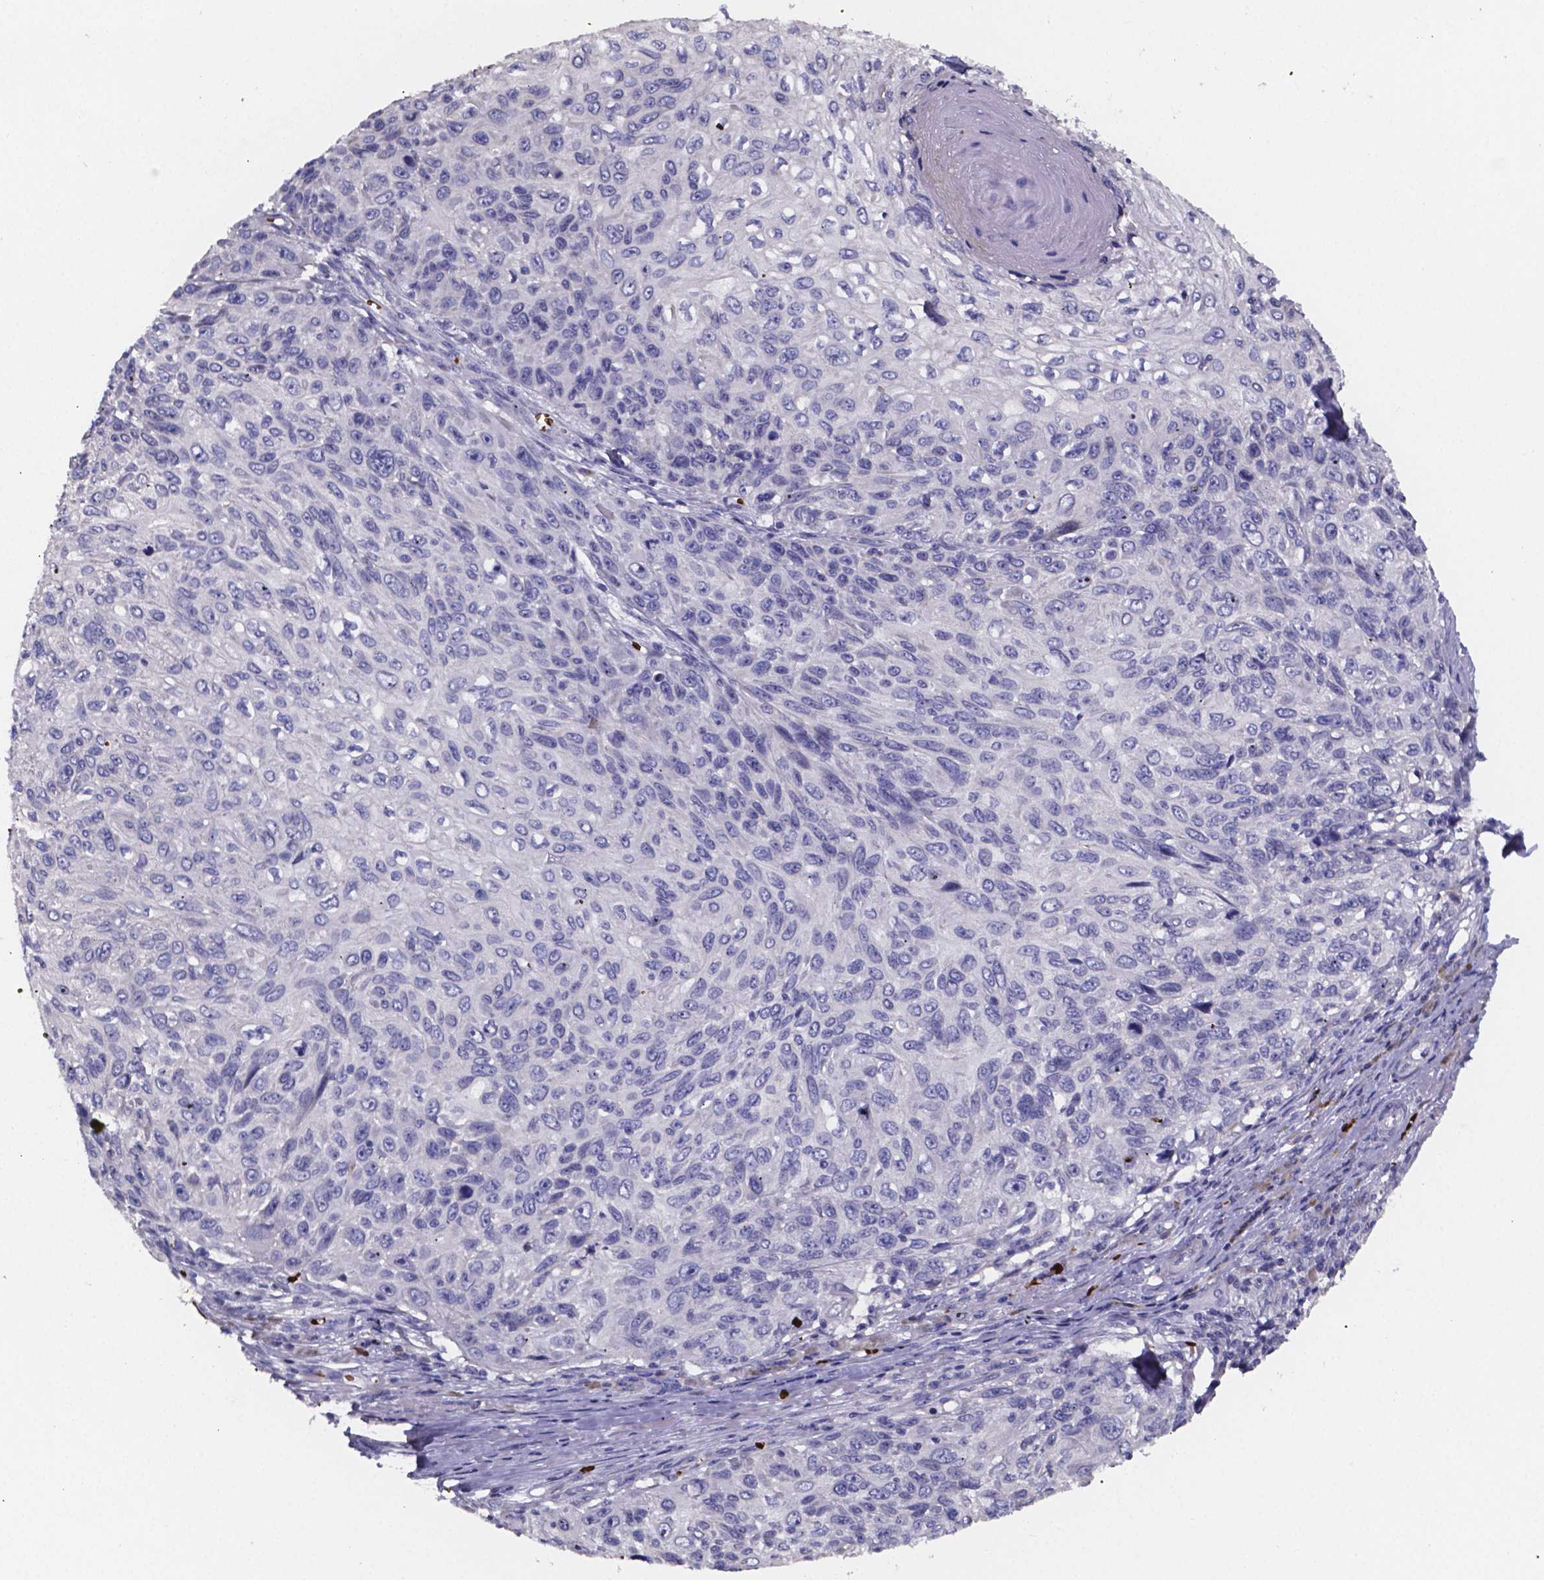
{"staining": {"intensity": "negative", "quantity": "none", "location": "none"}, "tissue": "skin cancer", "cell_type": "Tumor cells", "image_type": "cancer", "snomed": [{"axis": "morphology", "description": "Squamous cell carcinoma, NOS"}, {"axis": "topography", "description": "Skin"}], "caption": "DAB (3,3'-diaminobenzidine) immunohistochemical staining of squamous cell carcinoma (skin) demonstrates no significant staining in tumor cells.", "gene": "GABRA3", "patient": {"sex": "male", "age": 92}}